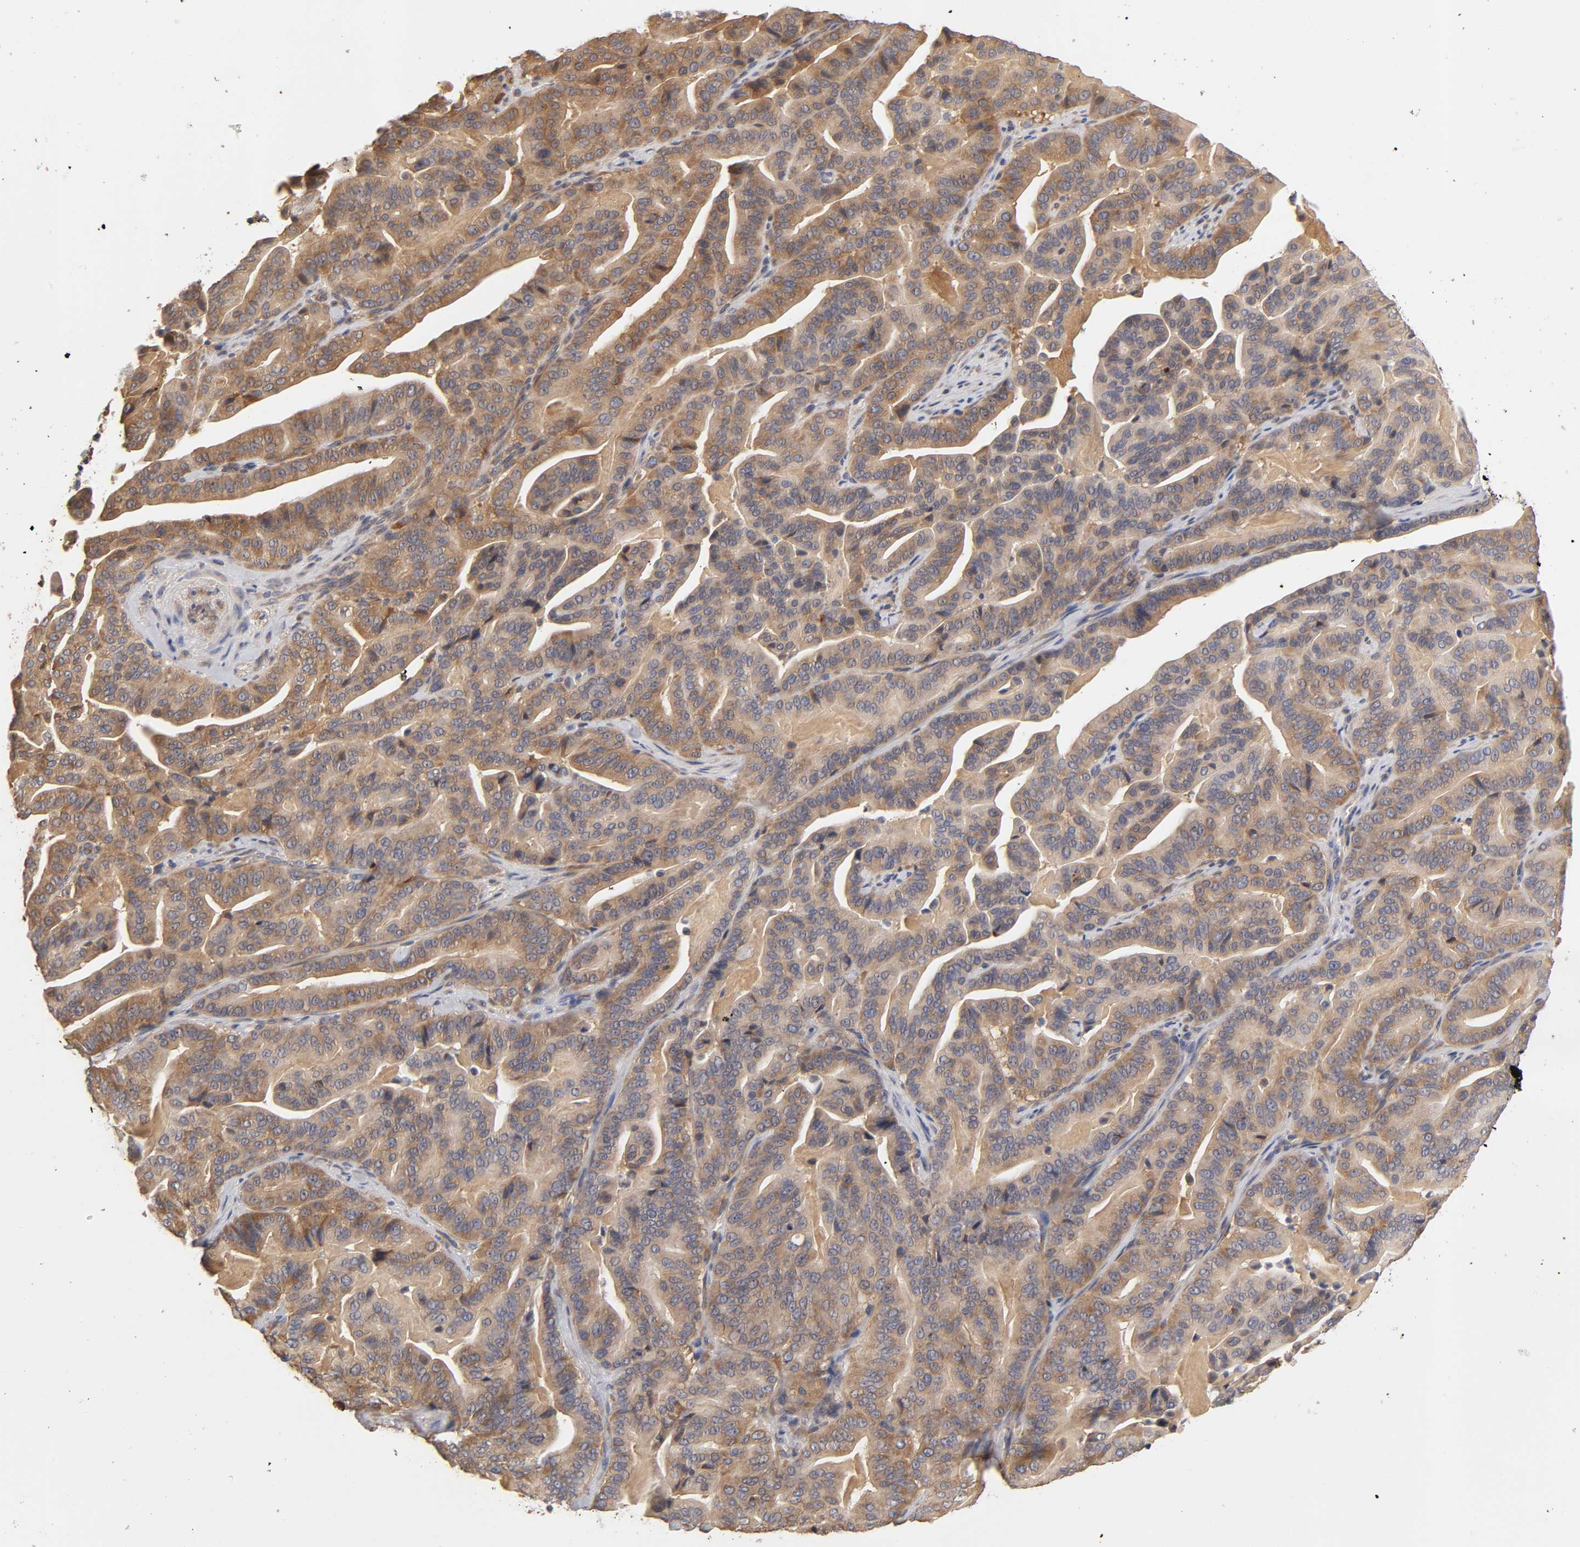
{"staining": {"intensity": "moderate", "quantity": ">75%", "location": "cytoplasmic/membranous"}, "tissue": "pancreatic cancer", "cell_type": "Tumor cells", "image_type": "cancer", "snomed": [{"axis": "morphology", "description": "Adenocarcinoma, NOS"}, {"axis": "topography", "description": "Pancreas"}], "caption": "Protein staining of pancreatic adenocarcinoma tissue reveals moderate cytoplasmic/membranous staining in approximately >75% of tumor cells. The staining was performed using DAB (3,3'-diaminobenzidine), with brown indicating positive protein expression. Nuclei are stained blue with hematoxylin.", "gene": "RPS29", "patient": {"sex": "male", "age": 63}}